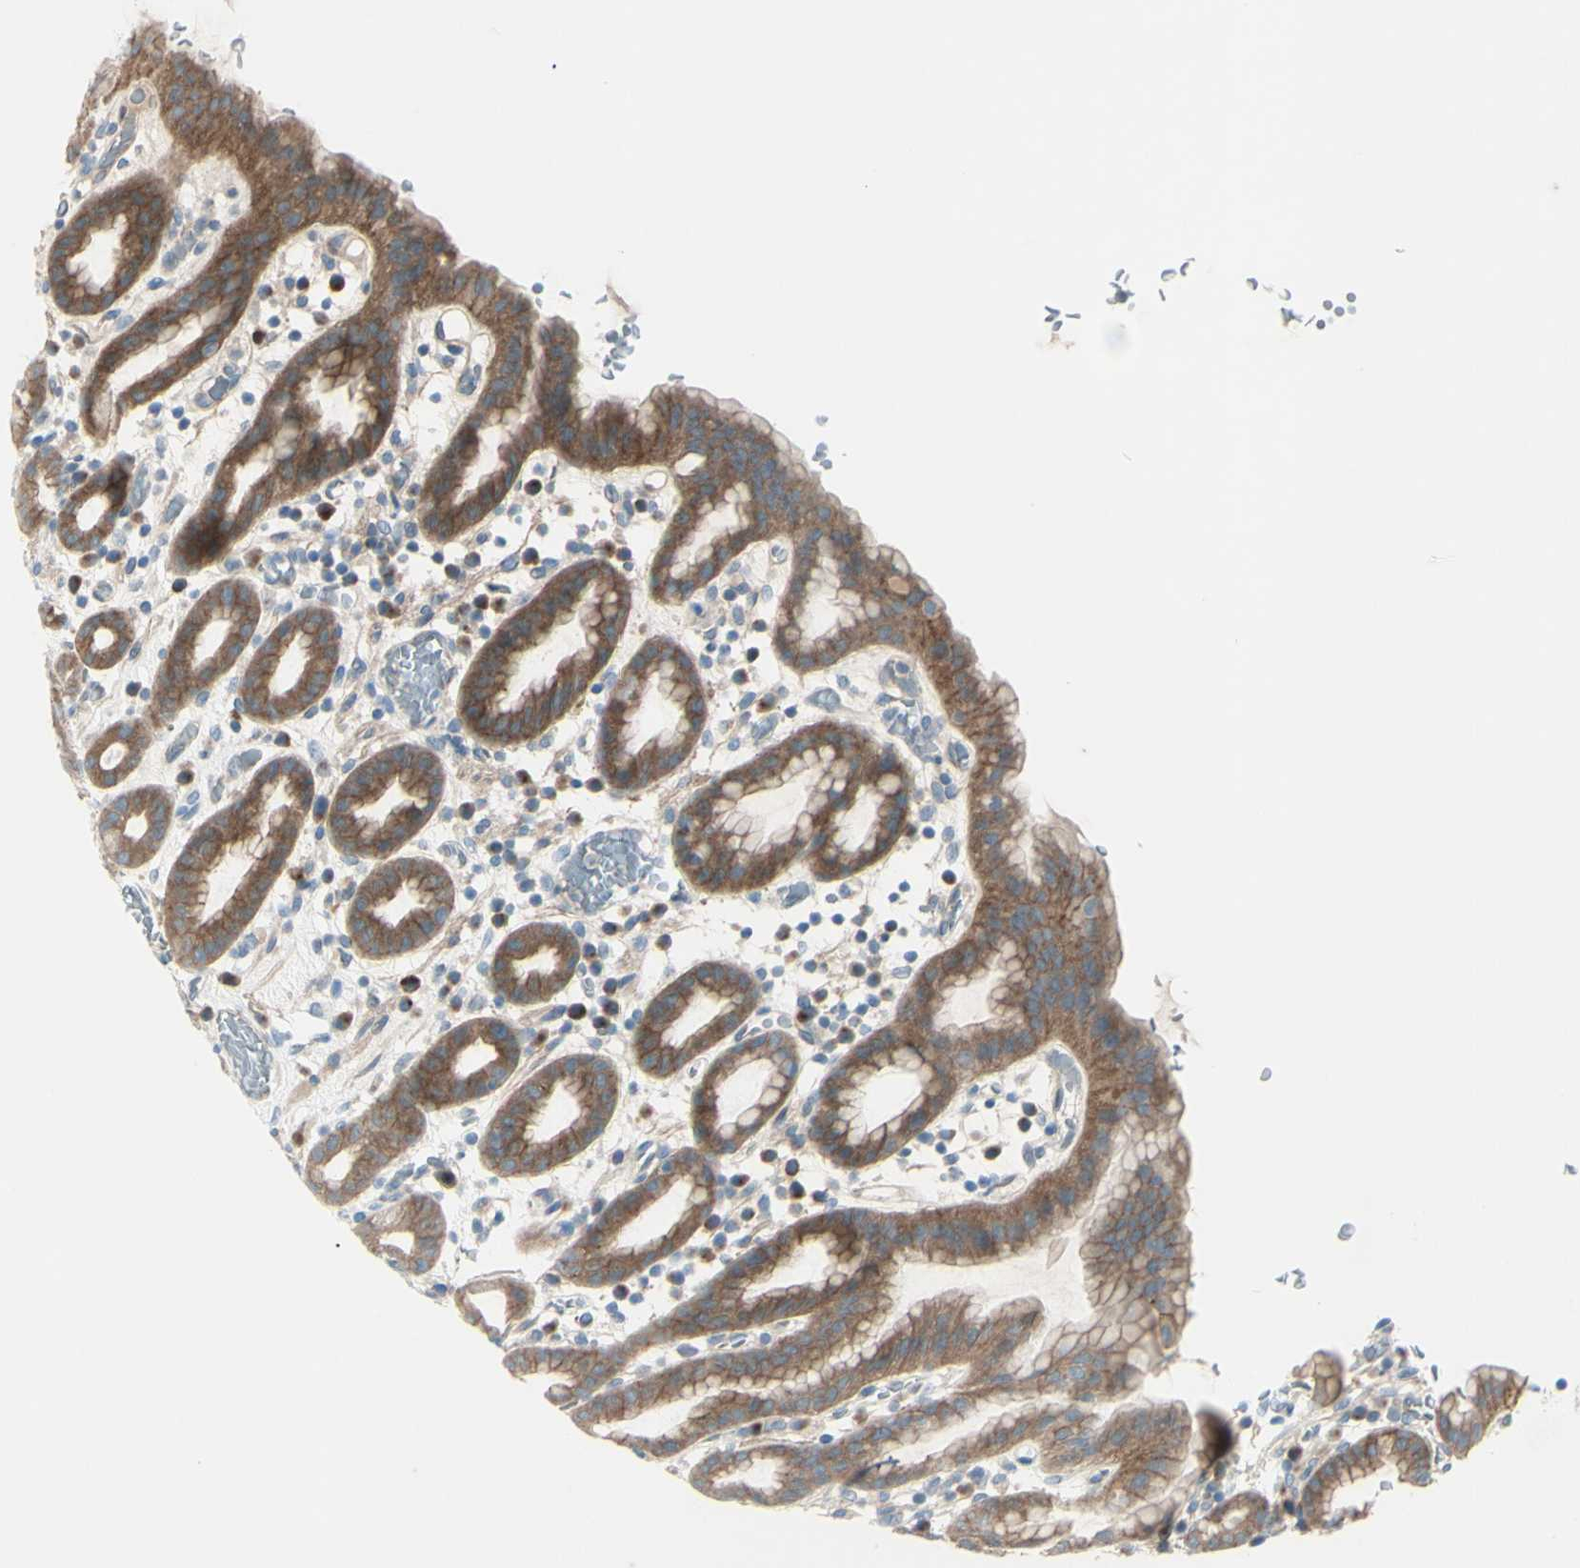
{"staining": {"intensity": "moderate", "quantity": ">75%", "location": "cytoplasmic/membranous"}, "tissue": "stomach", "cell_type": "Glandular cells", "image_type": "normal", "snomed": [{"axis": "morphology", "description": "Normal tissue, NOS"}, {"axis": "topography", "description": "Stomach, upper"}], "caption": "A high-resolution micrograph shows IHC staining of normal stomach, which displays moderate cytoplasmic/membranous positivity in approximately >75% of glandular cells.", "gene": "LRRK1", "patient": {"sex": "male", "age": 68}}